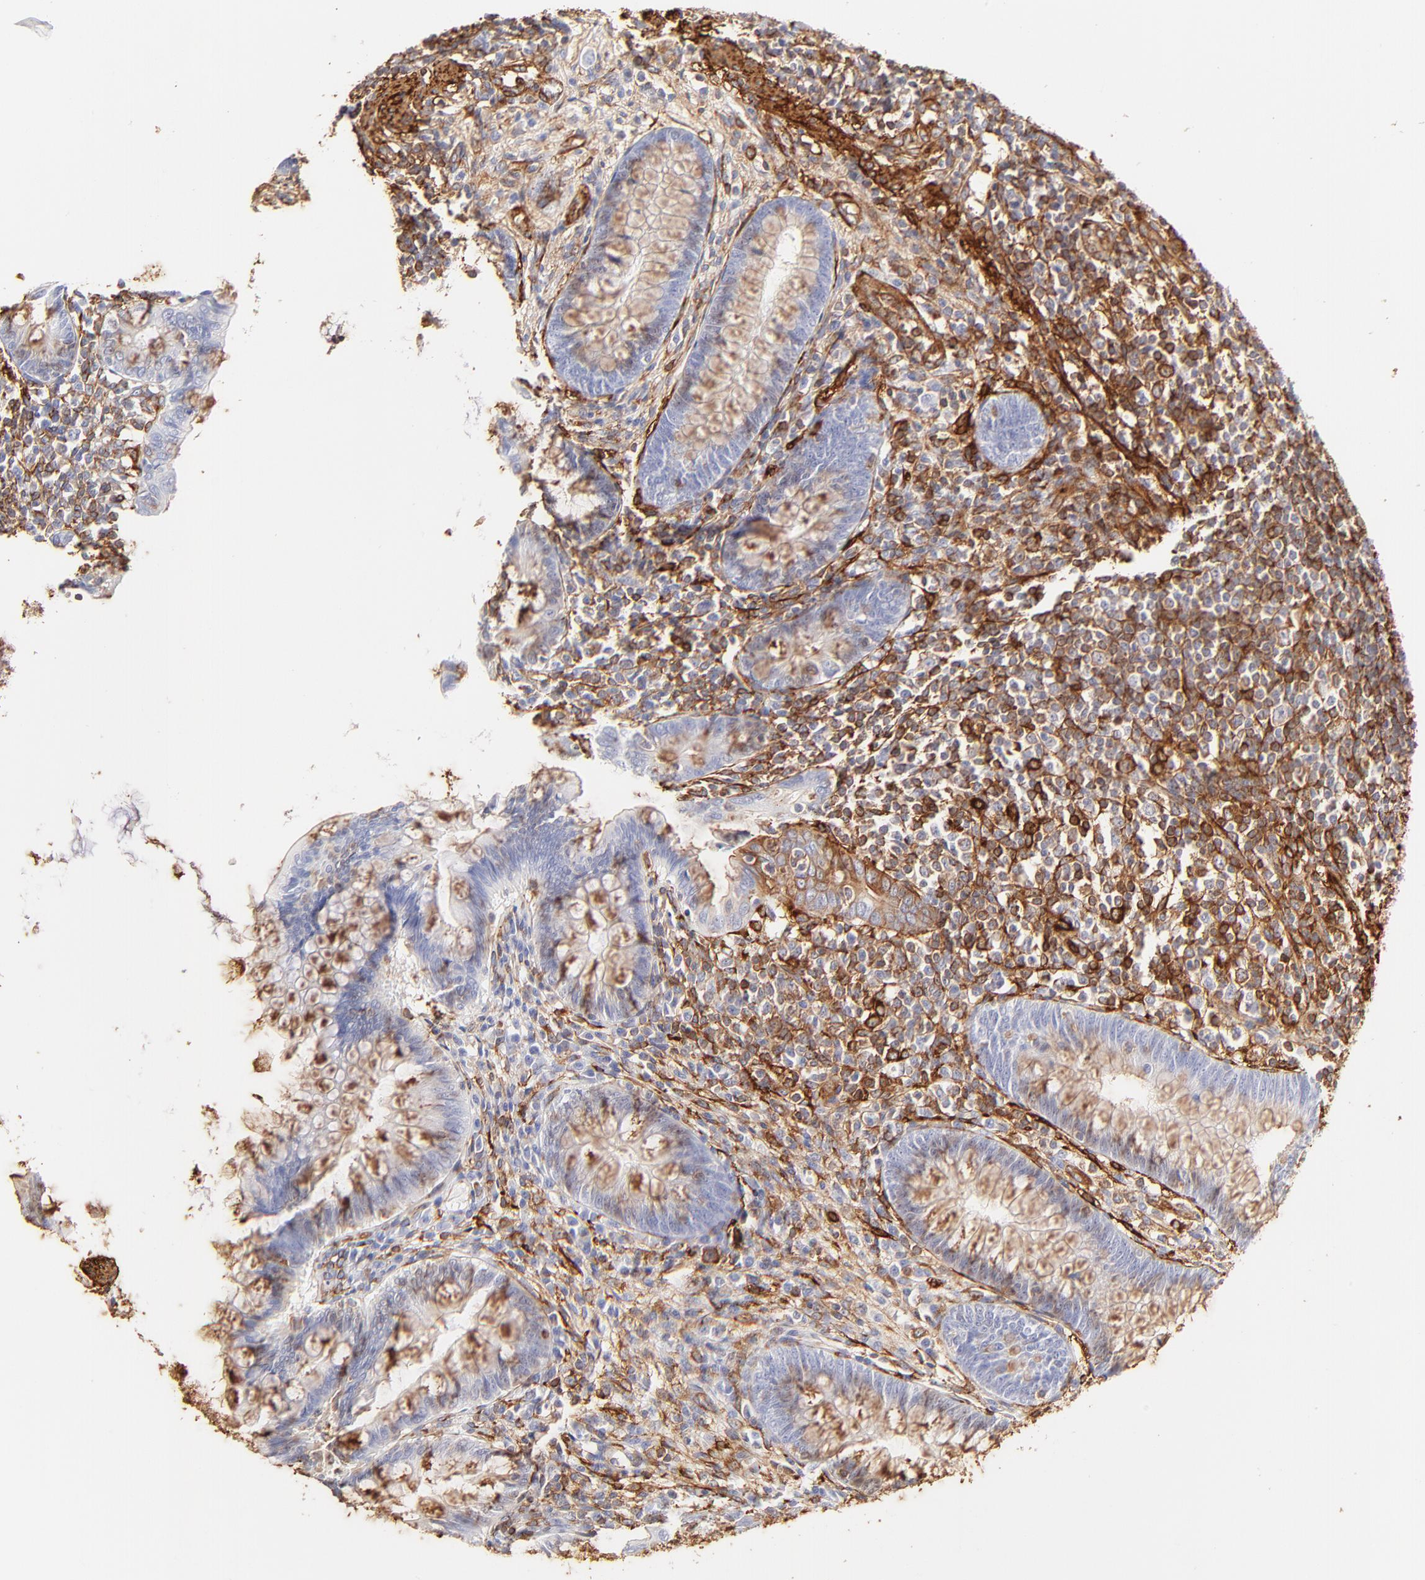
{"staining": {"intensity": "moderate", "quantity": "25%-75%", "location": "cytoplasmic/membranous"}, "tissue": "appendix", "cell_type": "Glandular cells", "image_type": "normal", "snomed": [{"axis": "morphology", "description": "Normal tissue, NOS"}, {"axis": "topography", "description": "Appendix"}], "caption": "IHC histopathology image of unremarkable appendix: appendix stained using immunohistochemistry shows medium levels of moderate protein expression localized specifically in the cytoplasmic/membranous of glandular cells, appearing as a cytoplasmic/membranous brown color.", "gene": "FLNA", "patient": {"sex": "female", "age": 66}}